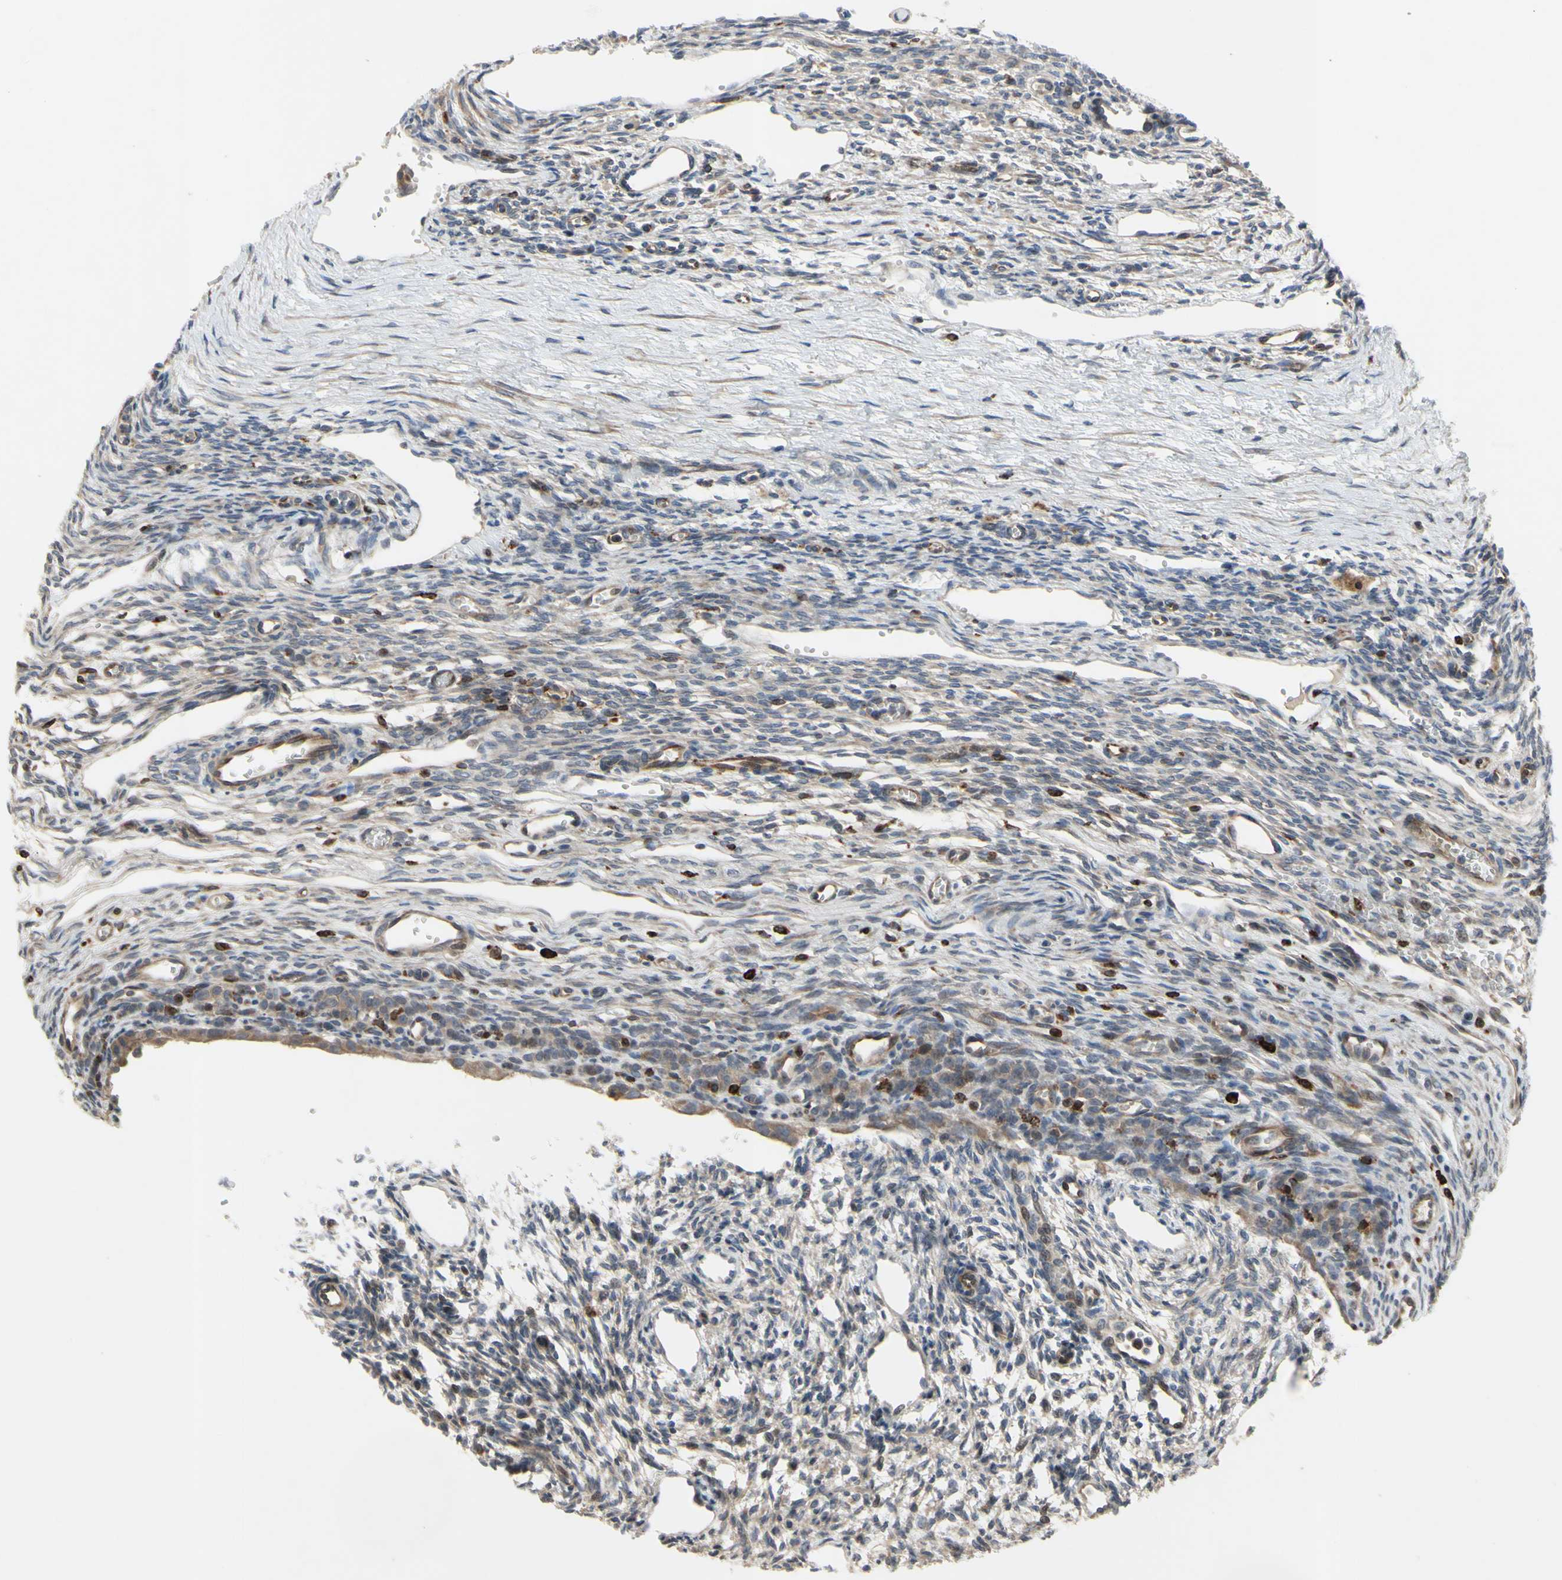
{"staining": {"intensity": "negative", "quantity": "none", "location": "none"}, "tissue": "ovary", "cell_type": "Follicle cells", "image_type": "normal", "snomed": [{"axis": "morphology", "description": "Normal tissue, NOS"}, {"axis": "topography", "description": "Ovary"}], "caption": "DAB (3,3'-diaminobenzidine) immunohistochemical staining of normal ovary displays no significant expression in follicle cells.", "gene": "PLXNA2", "patient": {"sex": "female", "age": 33}}